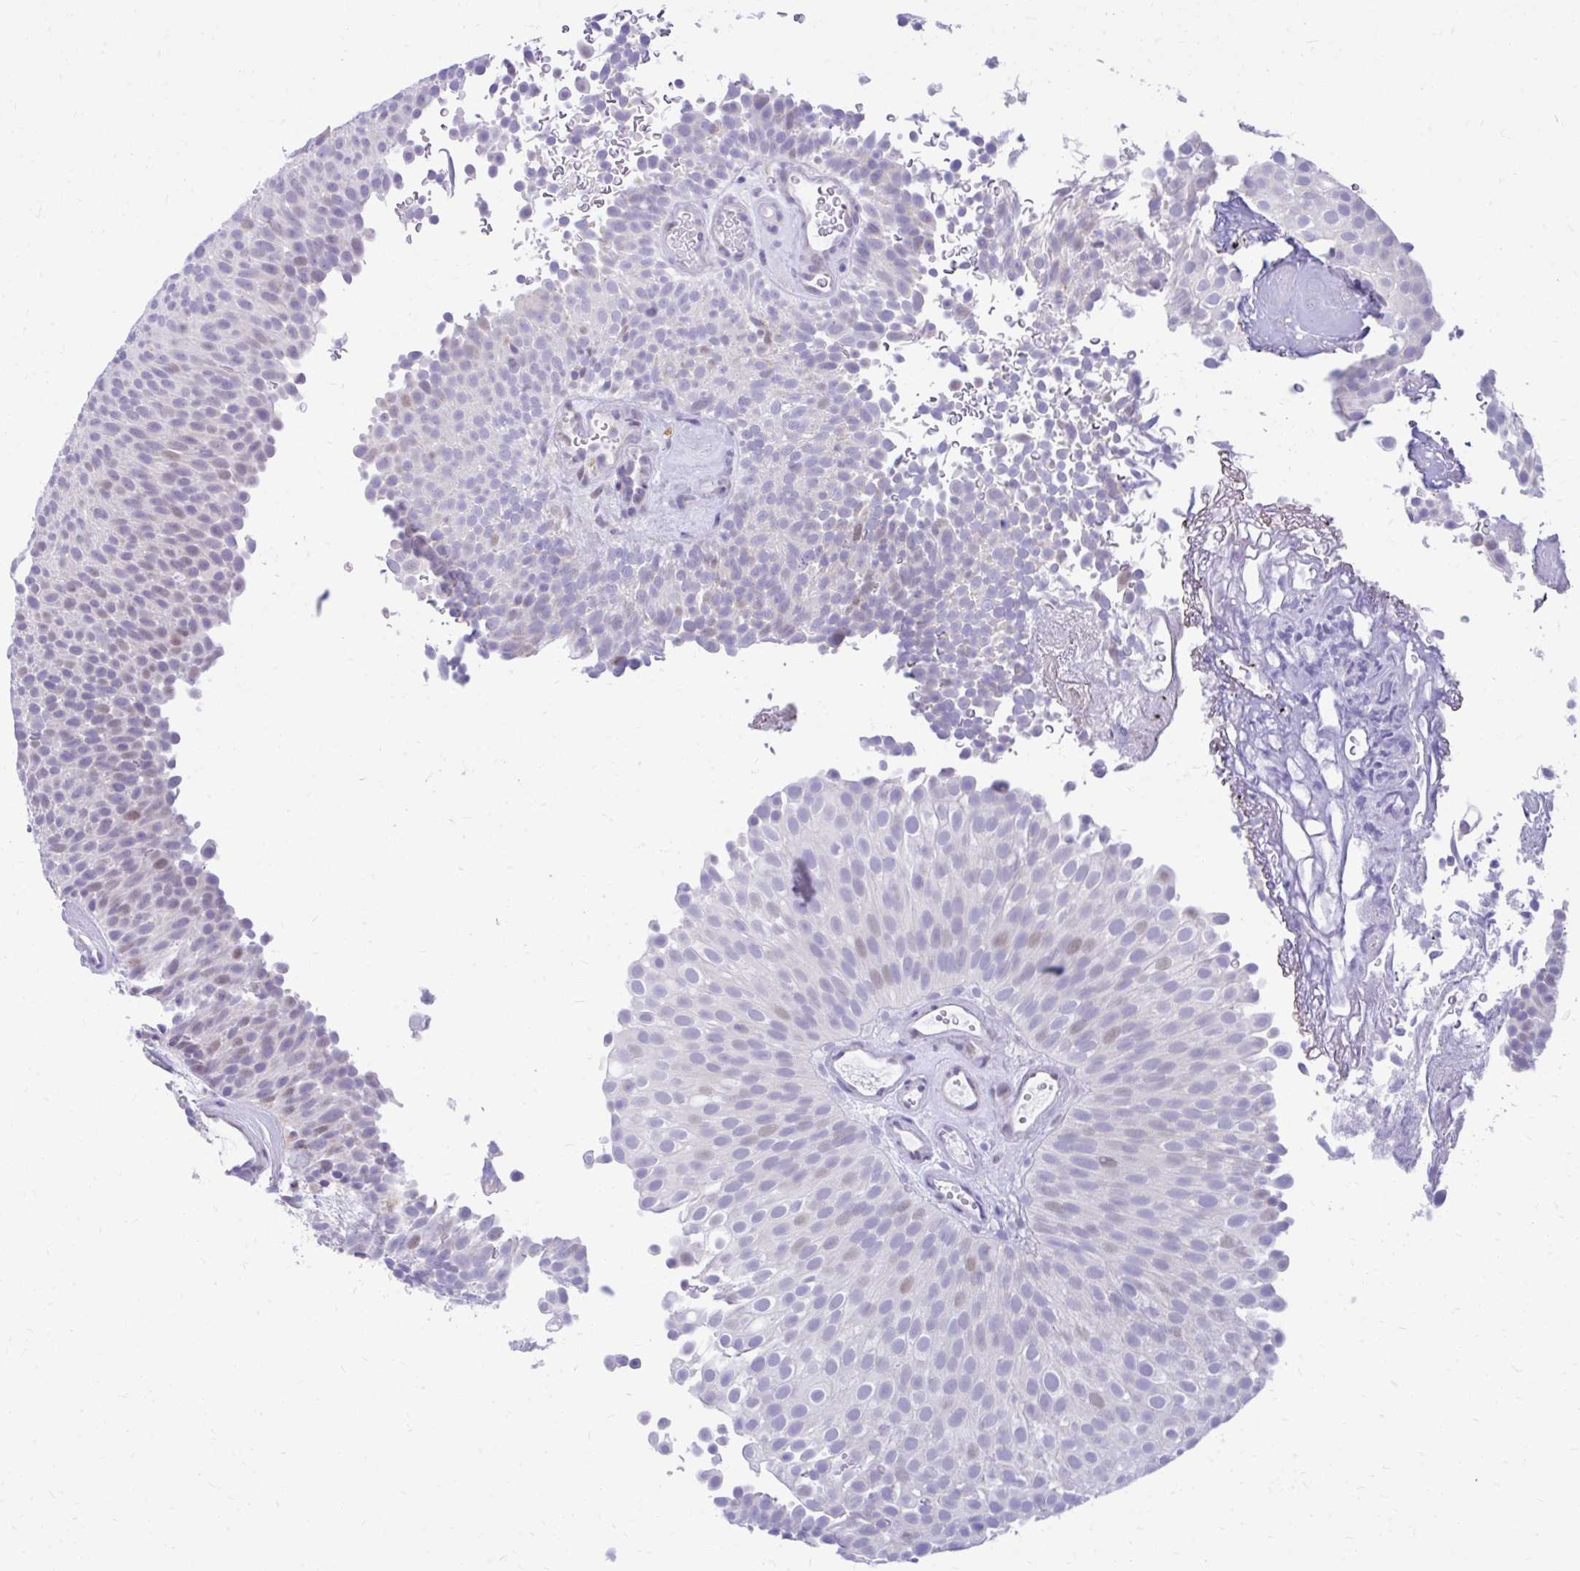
{"staining": {"intensity": "weak", "quantity": "25%-75%", "location": "nuclear"}, "tissue": "urothelial cancer", "cell_type": "Tumor cells", "image_type": "cancer", "snomed": [{"axis": "morphology", "description": "Urothelial carcinoma, Low grade"}, {"axis": "topography", "description": "Urinary bladder"}], "caption": "Urothelial cancer stained with DAB IHC reveals low levels of weak nuclear staining in about 25%-75% of tumor cells. (DAB IHC, brown staining for protein, blue staining for nuclei).", "gene": "GLB1L2", "patient": {"sex": "male", "age": 78}}